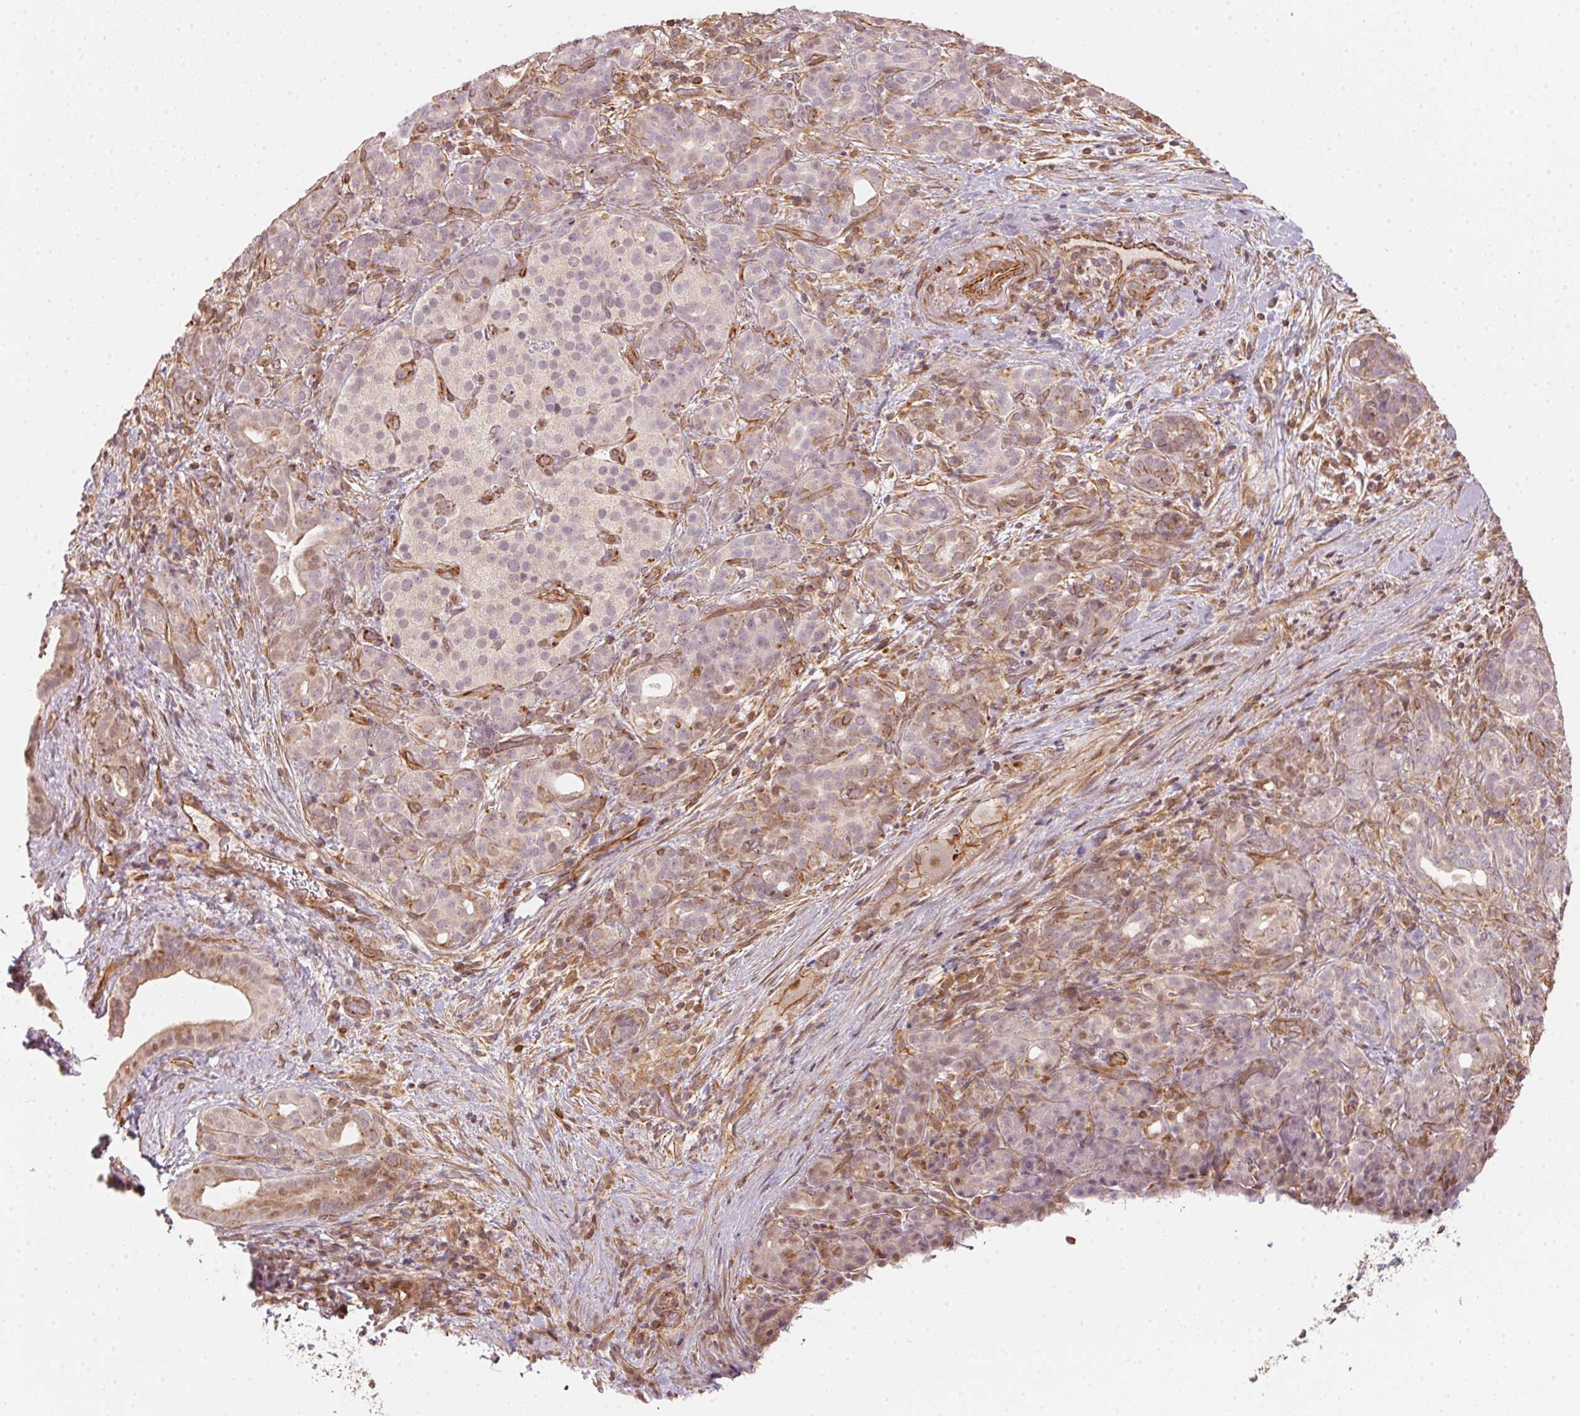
{"staining": {"intensity": "weak", "quantity": "25%-75%", "location": "cytoplasmic/membranous"}, "tissue": "pancreatic cancer", "cell_type": "Tumor cells", "image_type": "cancer", "snomed": [{"axis": "morphology", "description": "Adenocarcinoma, NOS"}, {"axis": "topography", "description": "Pancreas"}], "caption": "Protein staining of pancreatic cancer (adenocarcinoma) tissue displays weak cytoplasmic/membranous expression in about 25%-75% of tumor cells.", "gene": "FOXR2", "patient": {"sex": "male", "age": 44}}